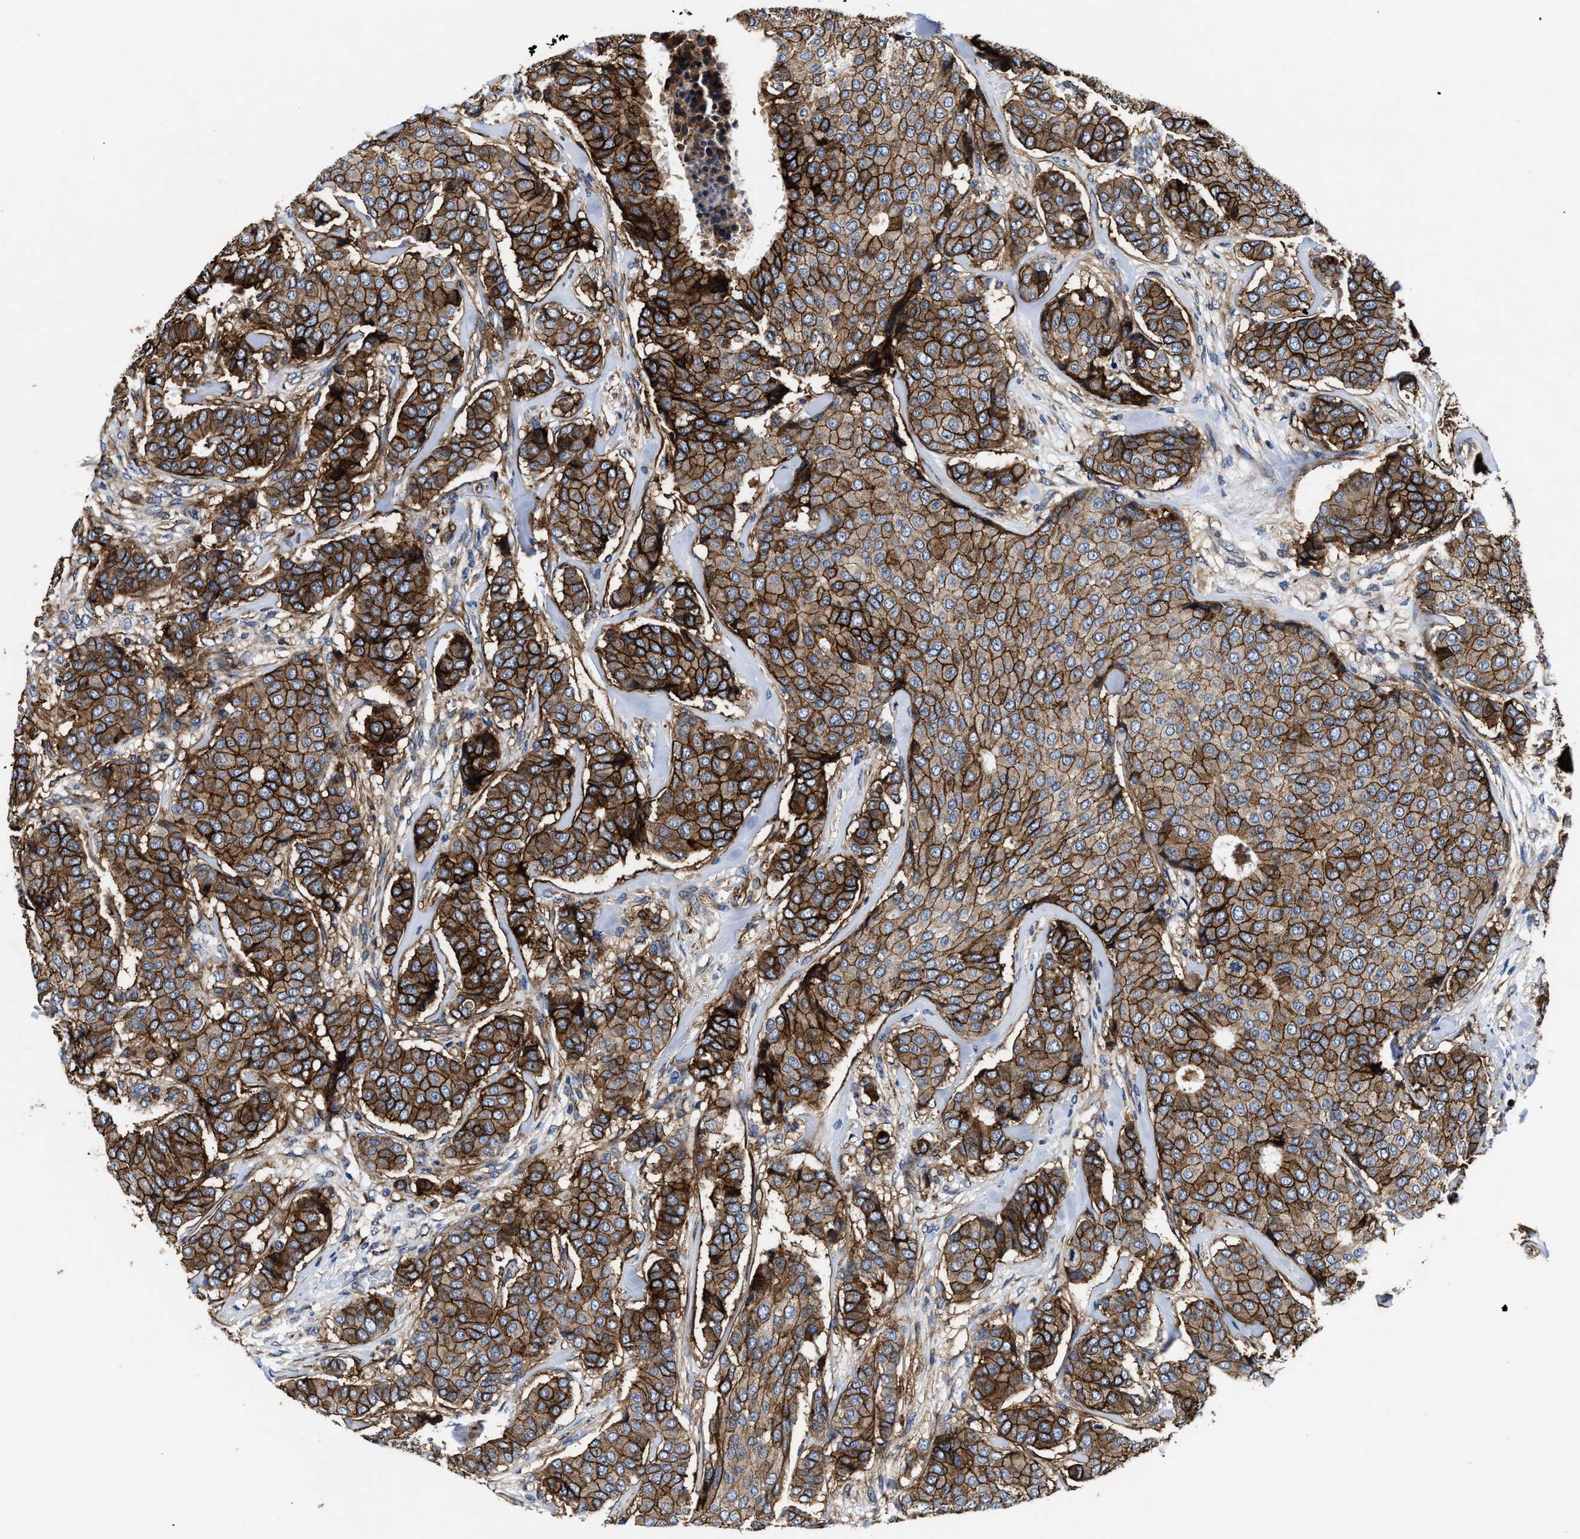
{"staining": {"intensity": "strong", "quantity": ">75%", "location": "cytoplasmic/membranous"}, "tissue": "breast cancer", "cell_type": "Tumor cells", "image_type": "cancer", "snomed": [{"axis": "morphology", "description": "Duct carcinoma"}, {"axis": "topography", "description": "Breast"}], "caption": "Strong cytoplasmic/membranous staining is seen in approximately >75% of tumor cells in breast cancer. Nuclei are stained in blue.", "gene": "SLC12A2", "patient": {"sex": "female", "age": 75}}